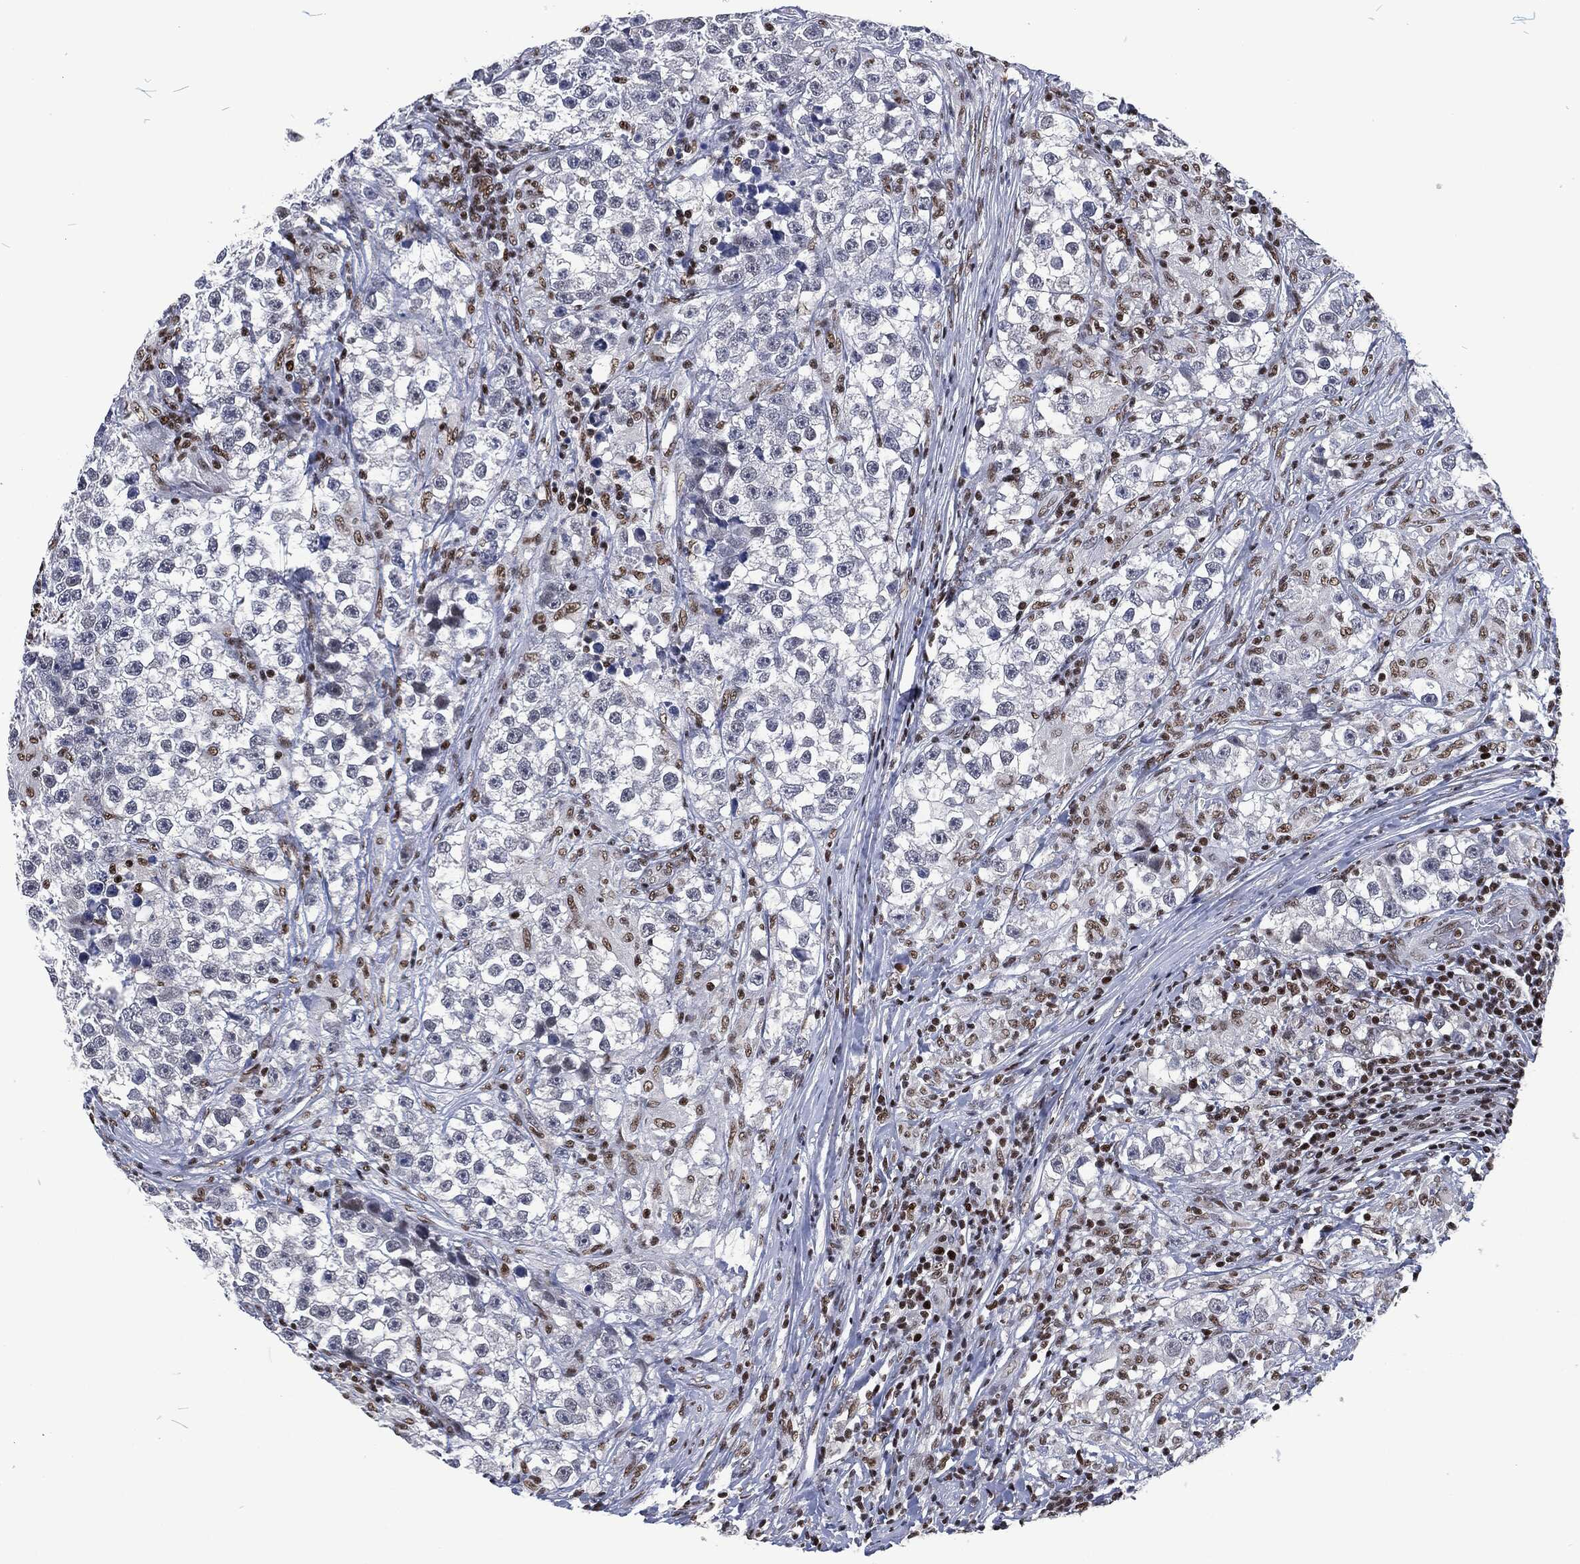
{"staining": {"intensity": "weak", "quantity": "<25%", "location": "nuclear"}, "tissue": "testis cancer", "cell_type": "Tumor cells", "image_type": "cancer", "snomed": [{"axis": "morphology", "description": "Seminoma, NOS"}, {"axis": "topography", "description": "Testis"}], "caption": "Immunohistochemistry (IHC) photomicrograph of human seminoma (testis) stained for a protein (brown), which reveals no staining in tumor cells.", "gene": "DCPS", "patient": {"sex": "male", "age": 46}}